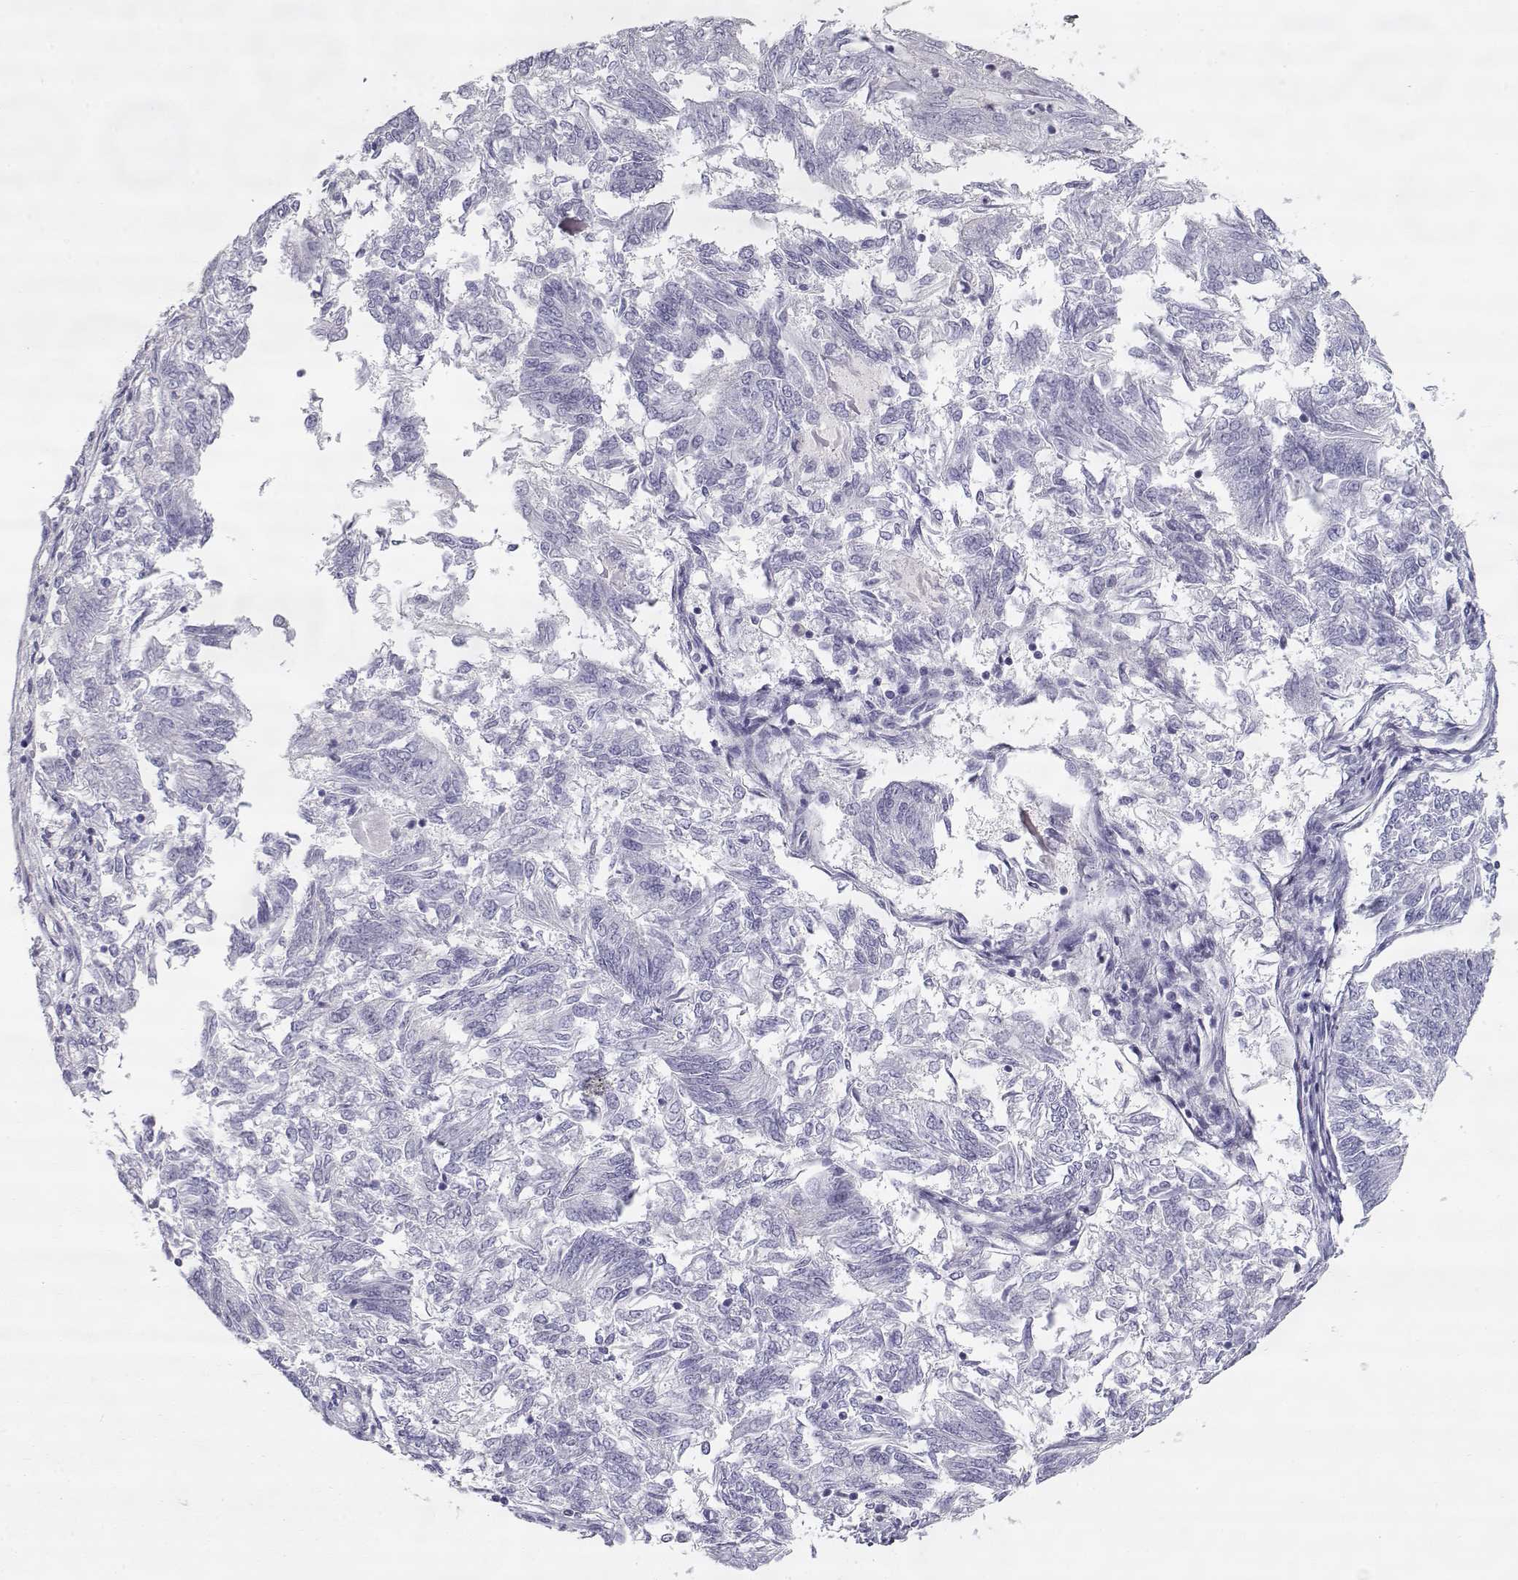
{"staining": {"intensity": "negative", "quantity": "none", "location": "none"}, "tissue": "endometrial cancer", "cell_type": "Tumor cells", "image_type": "cancer", "snomed": [{"axis": "morphology", "description": "Adenocarcinoma, NOS"}, {"axis": "topography", "description": "Endometrium"}], "caption": "There is no significant expression in tumor cells of endometrial adenocarcinoma.", "gene": "SLITRK3", "patient": {"sex": "female", "age": 58}}